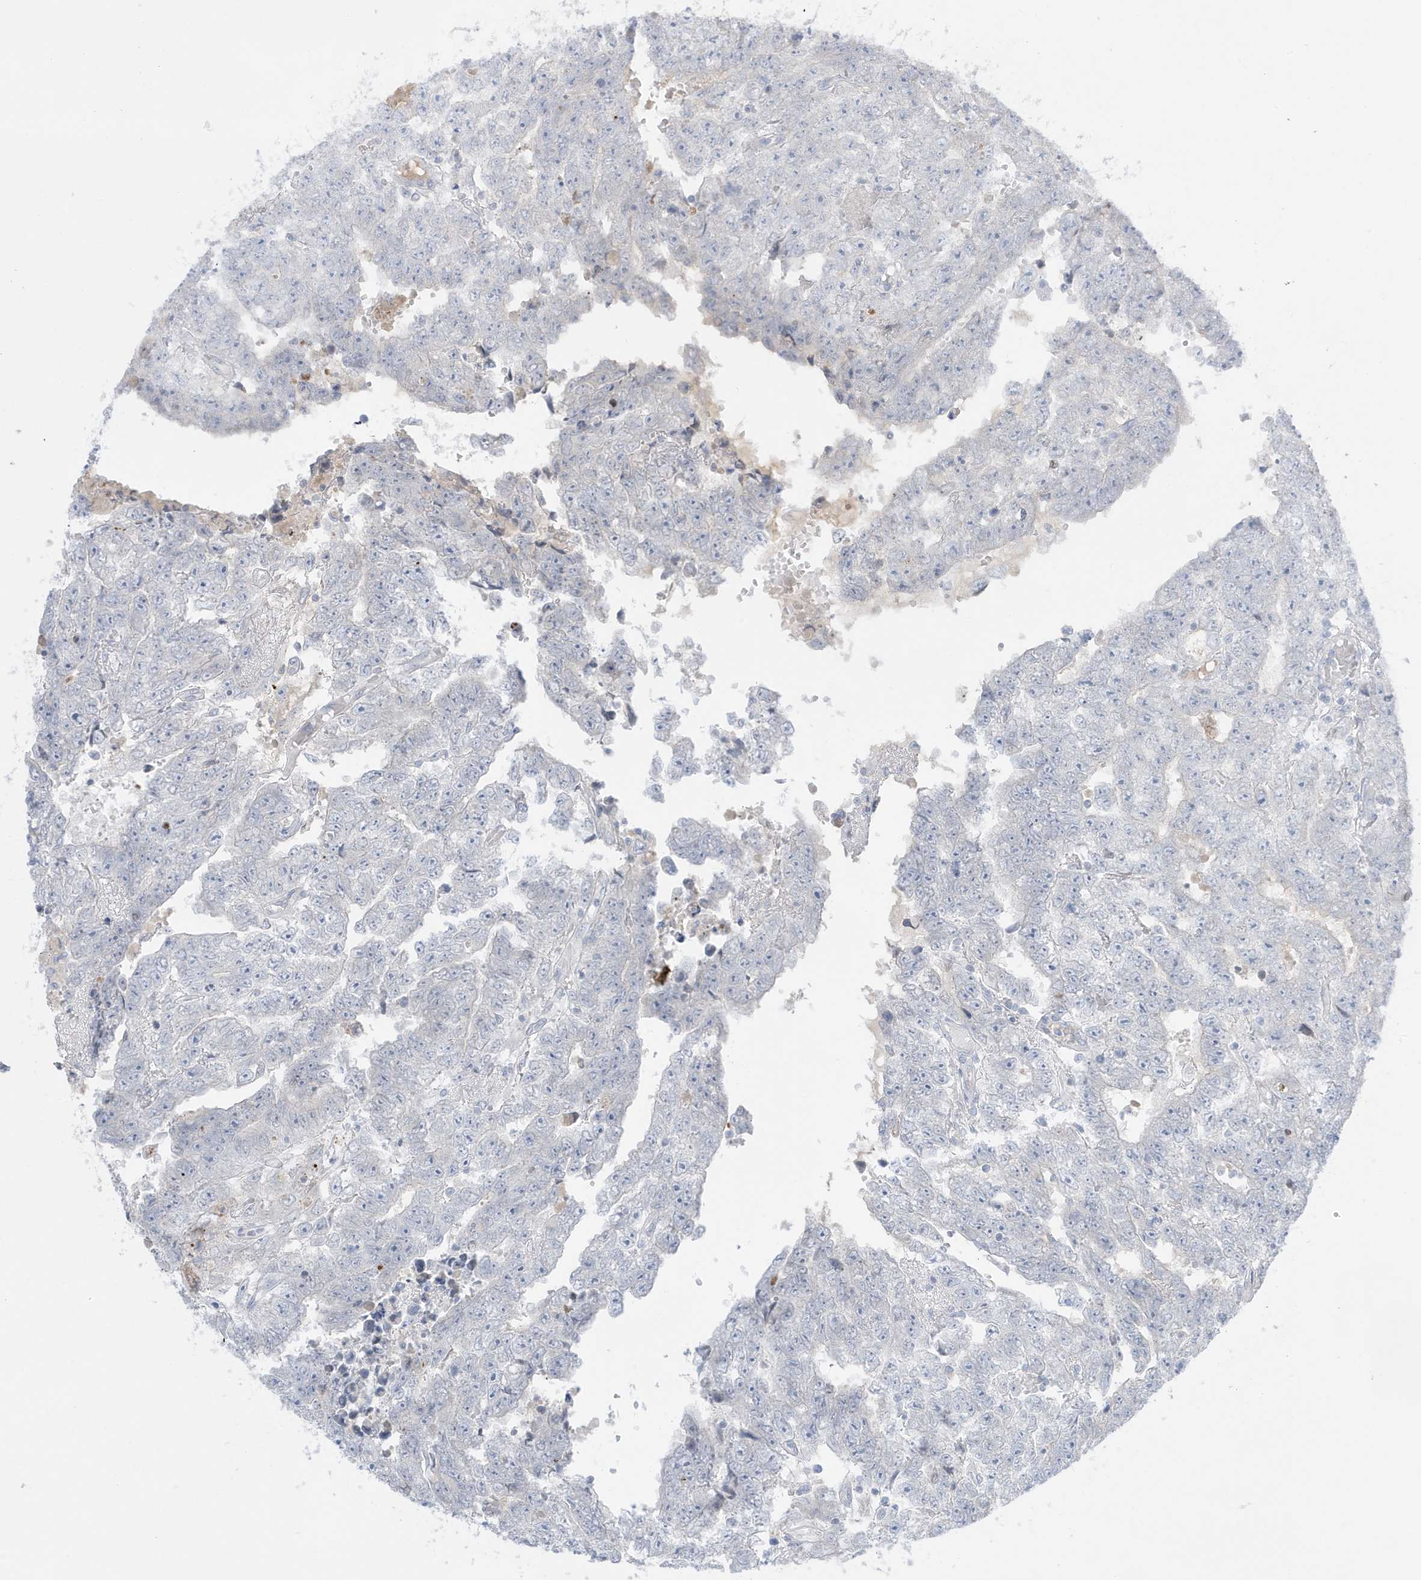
{"staining": {"intensity": "negative", "quantity": "none", "location": "none"}, "tissue": "testis cancer", "cell_type": "Tumor cells", "image_type": "cancer", "snomed": [{"axis": "morphology", "description": "Carcinoma, Embryonal, NOS"}, {"axis": "topography", "description": "Testis"}], "caption": "The histopathology image shows no staining of tumor cells in embryonal carcinoma (testis).", "gene": "FNDC1", "patient": {"sex": "male", "age": 25}}